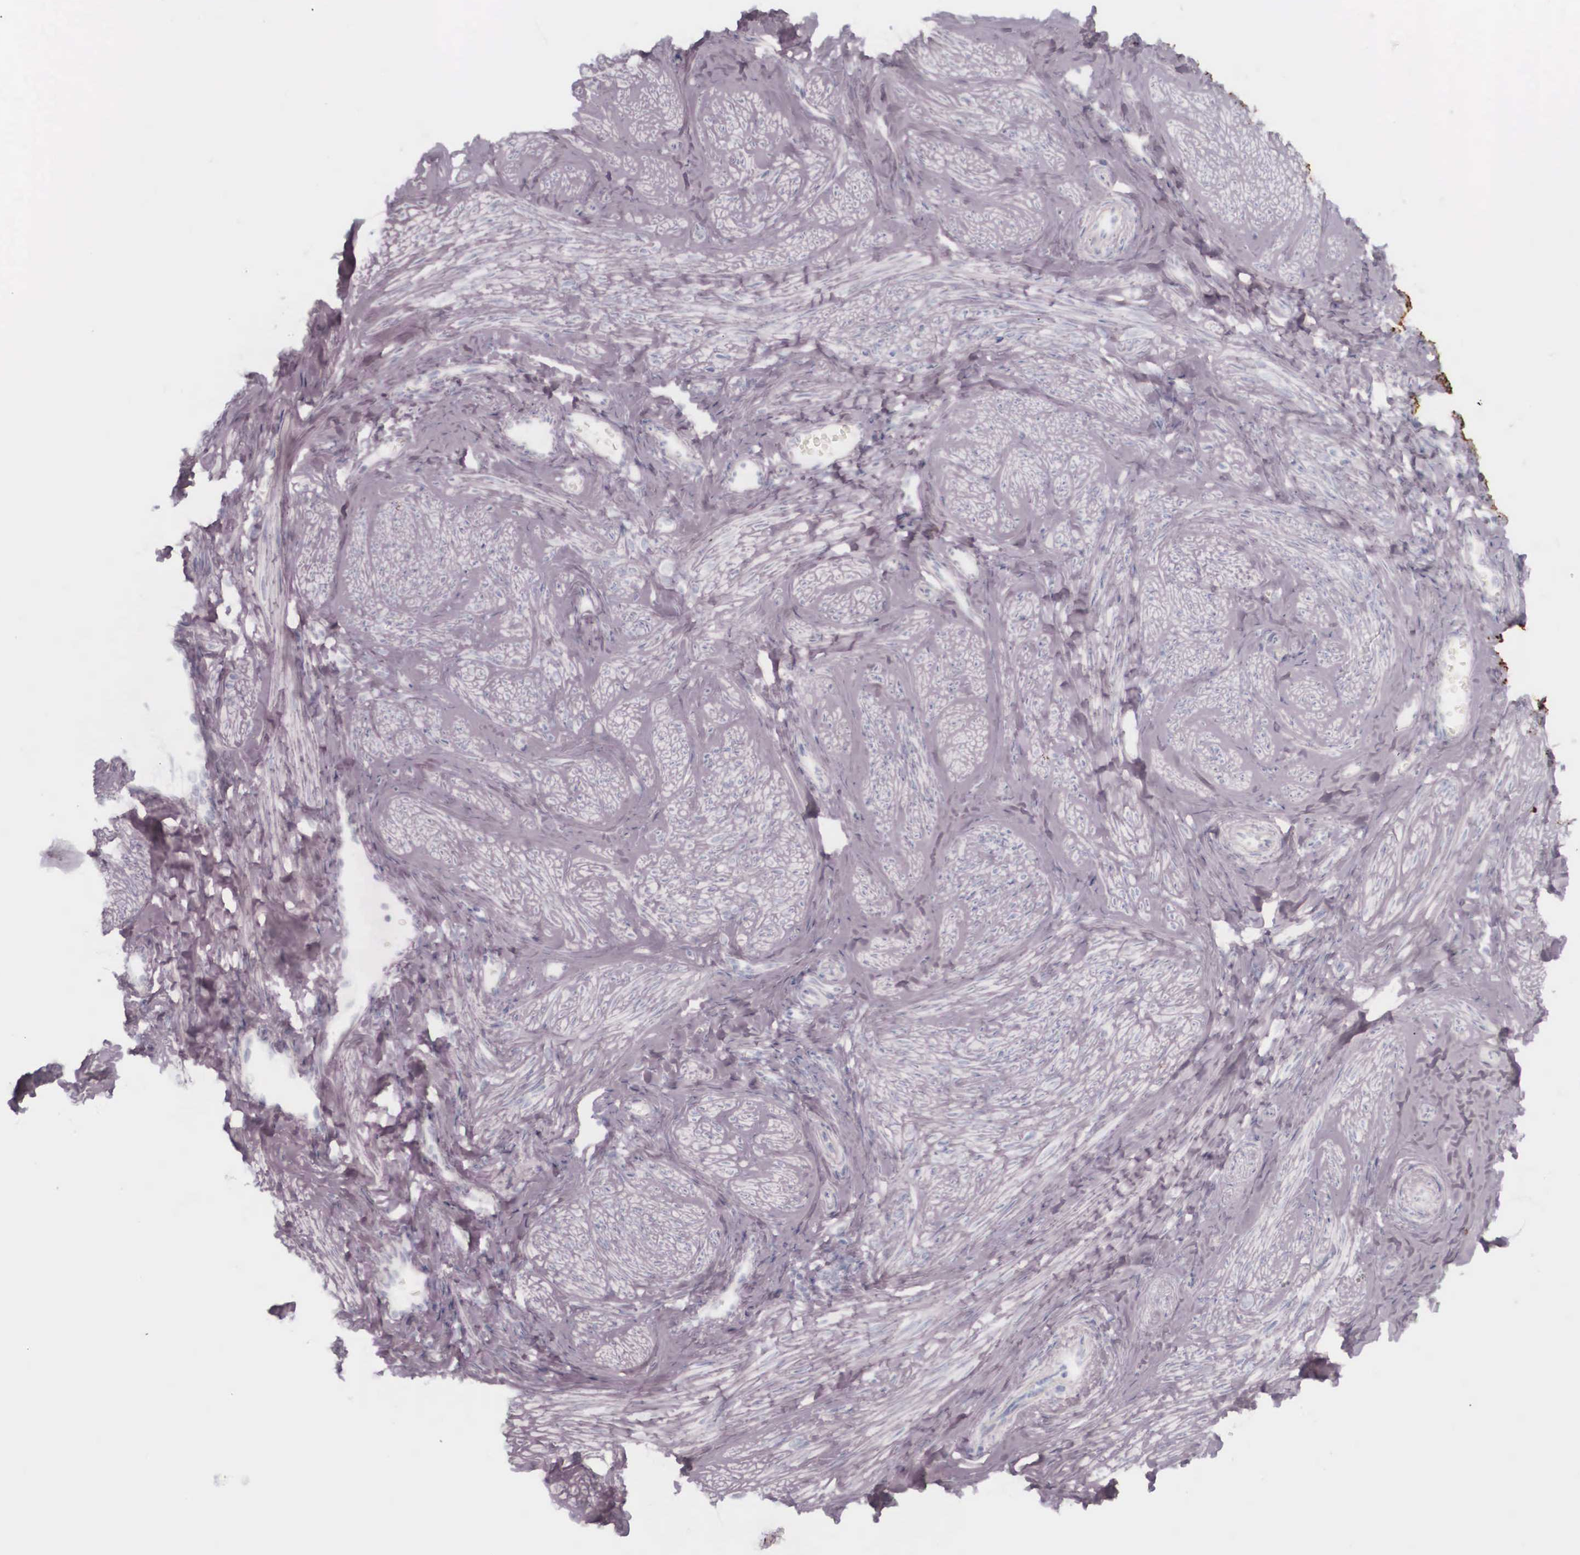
{"staining": {"intensity": "negative", "quantity": "none", "location": "none"}, "tissue": "smooth muscle", "cell_type": "Smooth muscle cells", "image_type": "normal", "snomed": [{"axis": "morphology", "description": "Normal tissue, NOS"}, {"axis": "topography", "description": "Uterus"}], "caption": "IHC of unremarkable human smooth muscle exhibits no expression in smooth muscle cells.", "gene": "KRT14", "patient": {"sex": "female", "age": 45}}